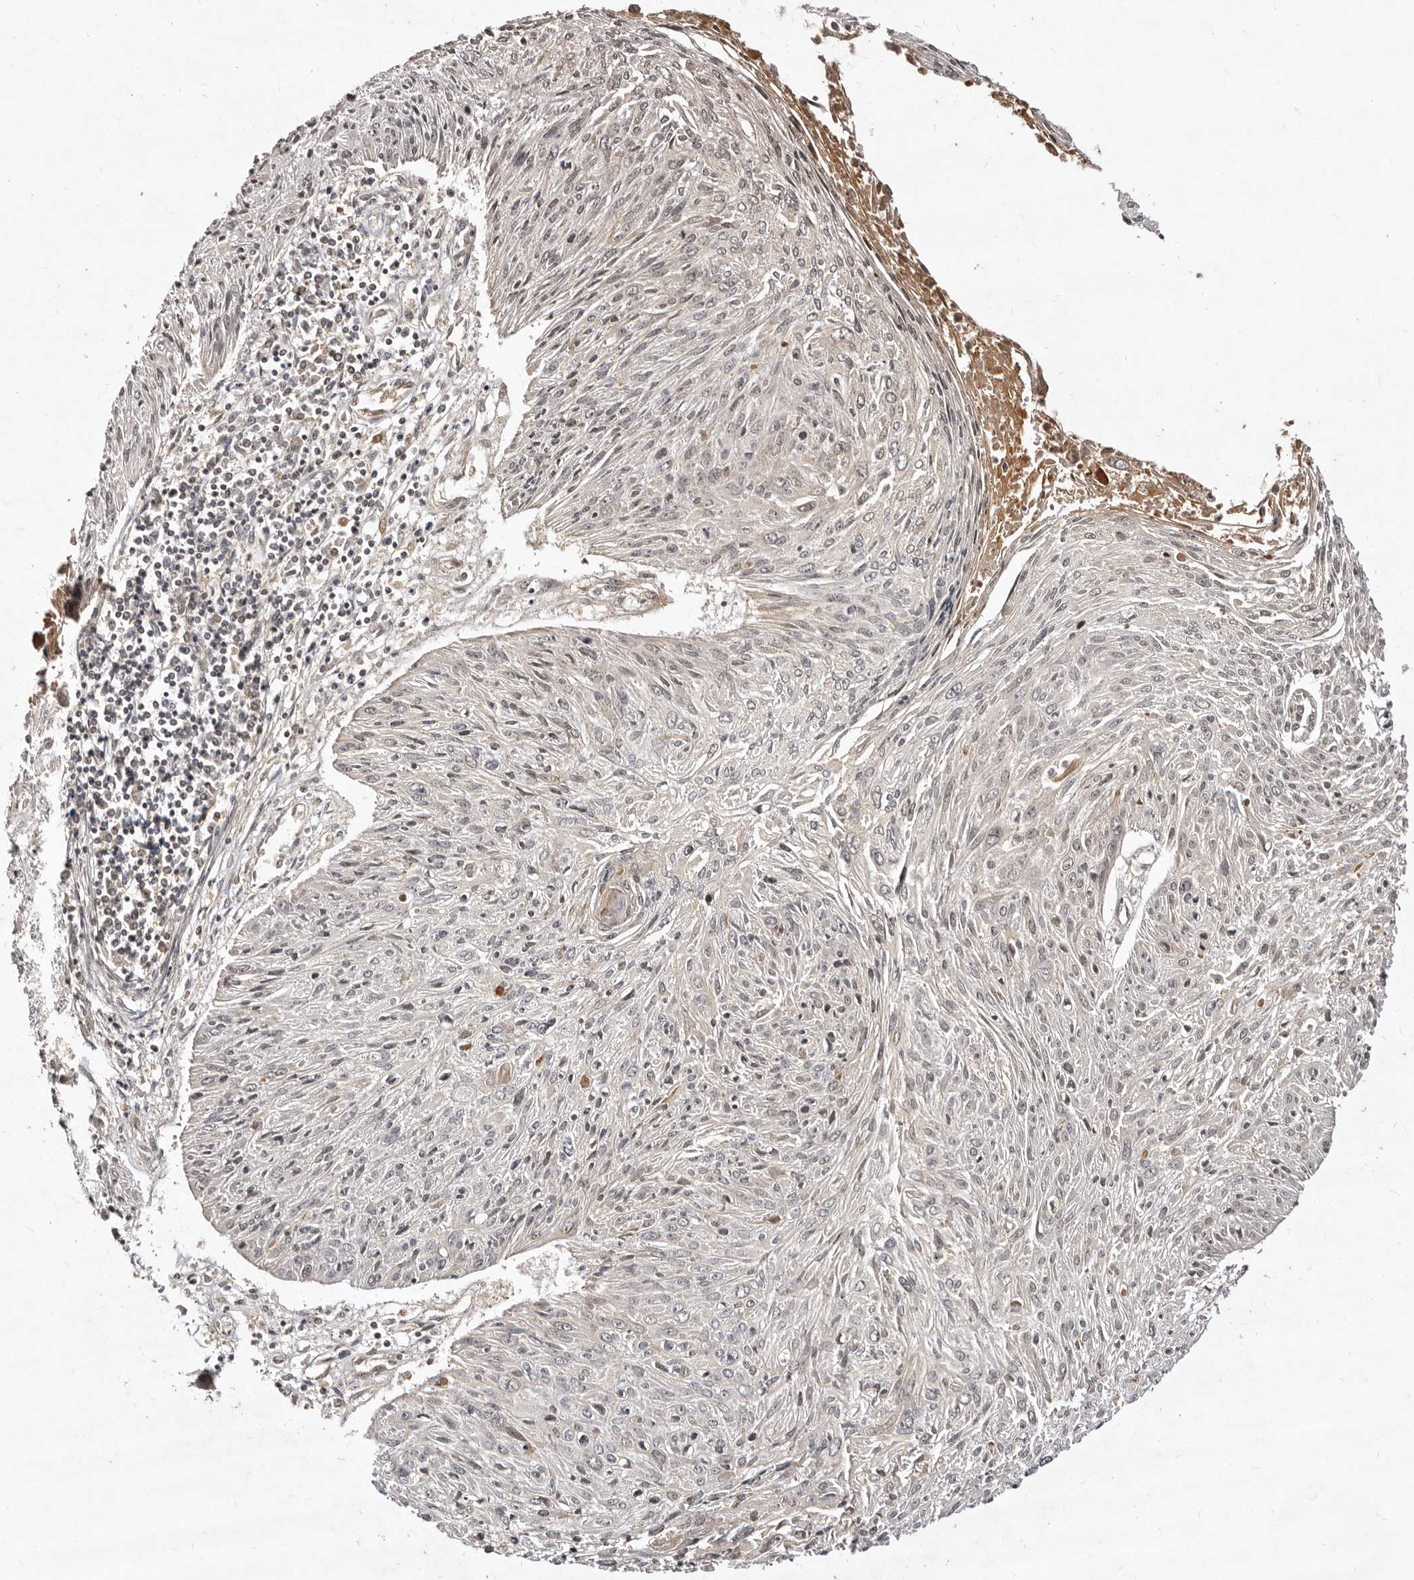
{"staining": {"intensity": "negative", "quantity": "none", "location": "none"}, "tissue": "cervical cancer", "cell_type": "Tumor cells", "image_type": "cancer", "snomed": [{"axis": "morphology", "description": "Squamous cell carcinoma, NOS"}, {"axis": "topography", "description": "Cervix"}], "caption": "Immunohistochemistry (IHC) micrograph of cervical cancer (squamous cell carcinoma) stained for a protein (brown), which demonstrates no staining in tumor cells.", "gene": "LCORL", "patient": {"sex": "female", "age": 51}}